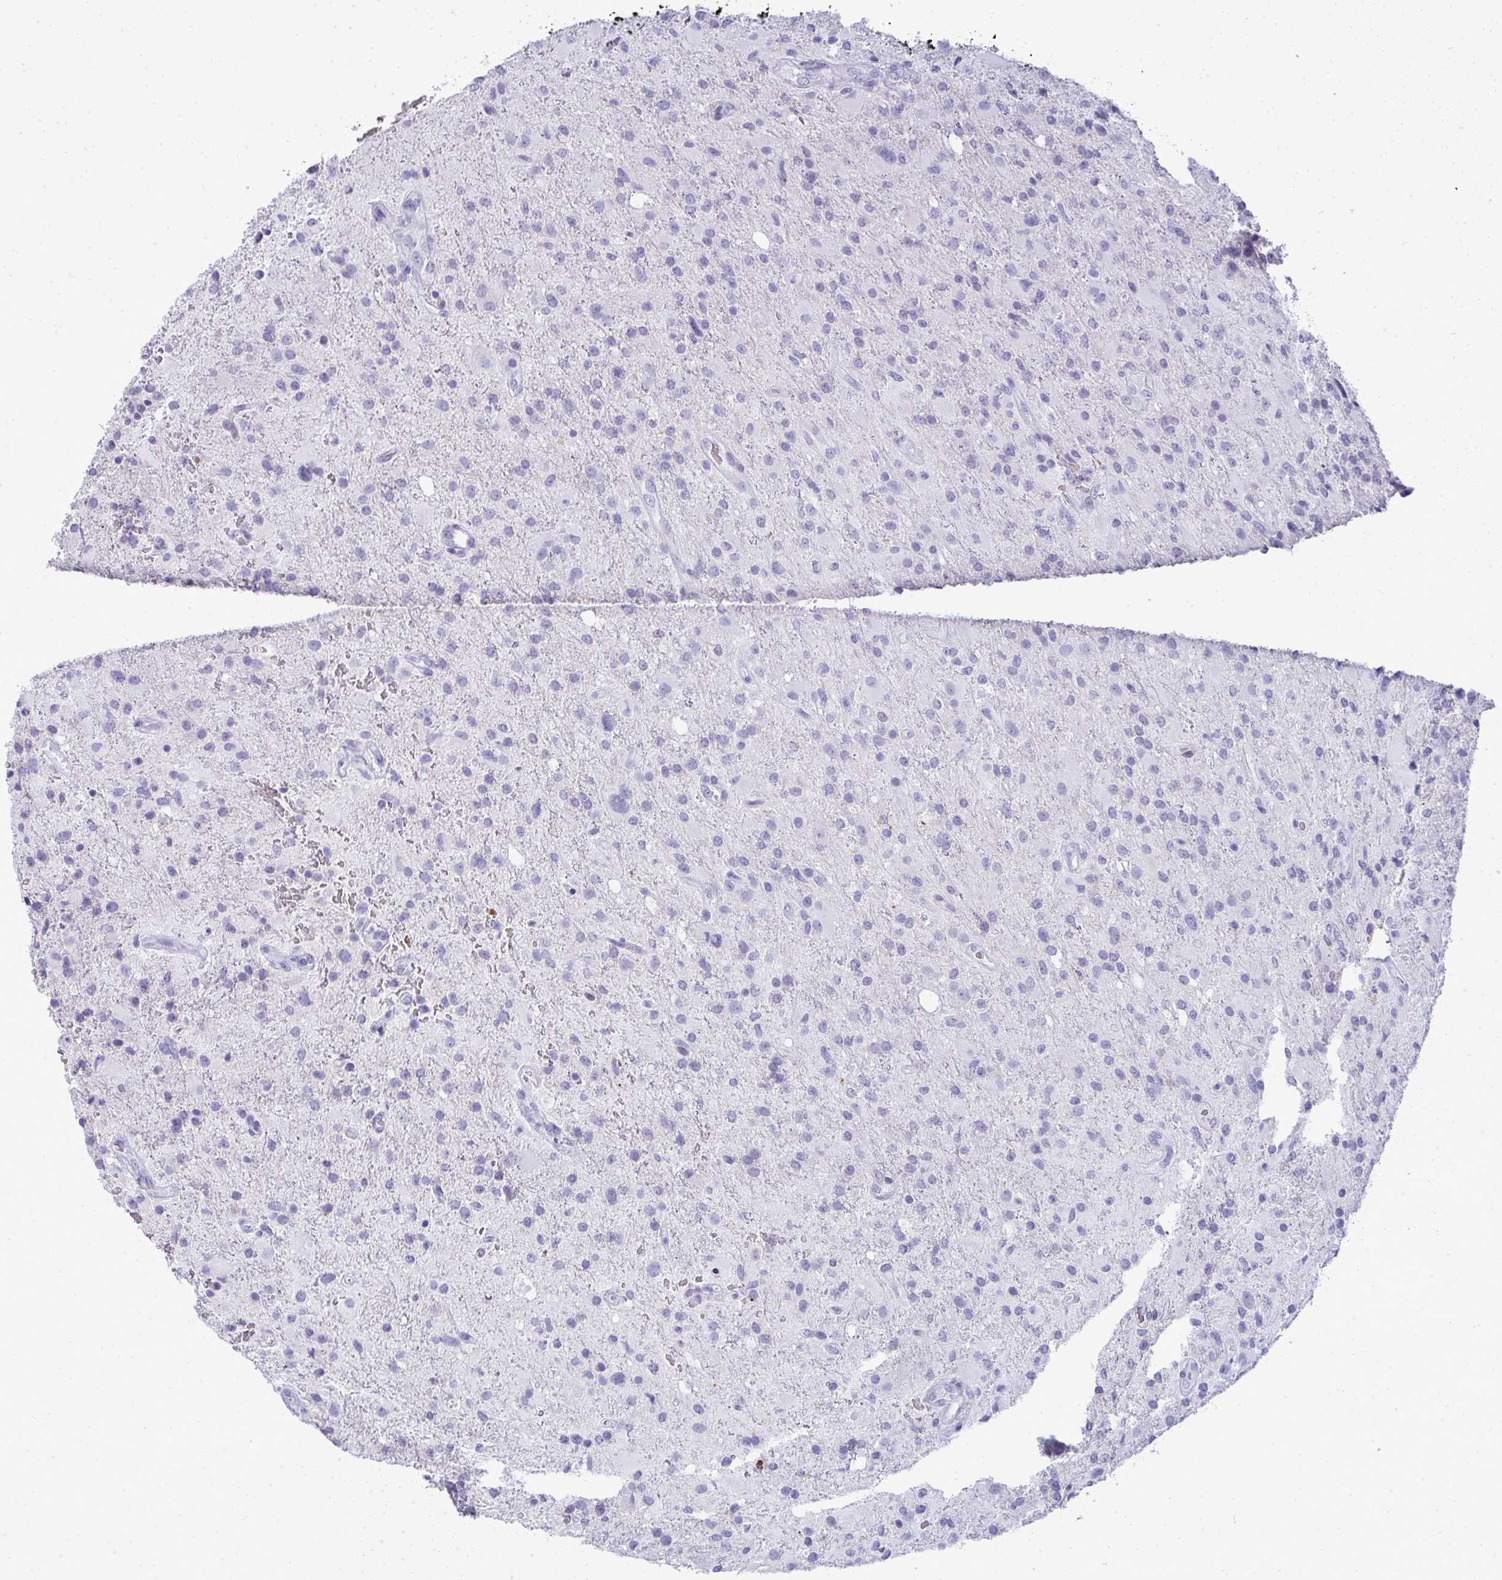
{"staining": {"intensity": "negative", "quantity": "none", "location": "none"}, "tissue": "glioma", "cell_type": "Tumor cells", "image_type": "cancer", "snomed": [{"axis": "morphology", "description": "Glioma, malignant, High grade"}, {"axis": "topography", "description": "Brain"}], "caption": "DAB immunohistochemical staining of human malignant glioma (high-grade) reveals no significant expression in tumor cells.", "gene": "ZNF182", "patient": {"sex": "male", "age": 53}}